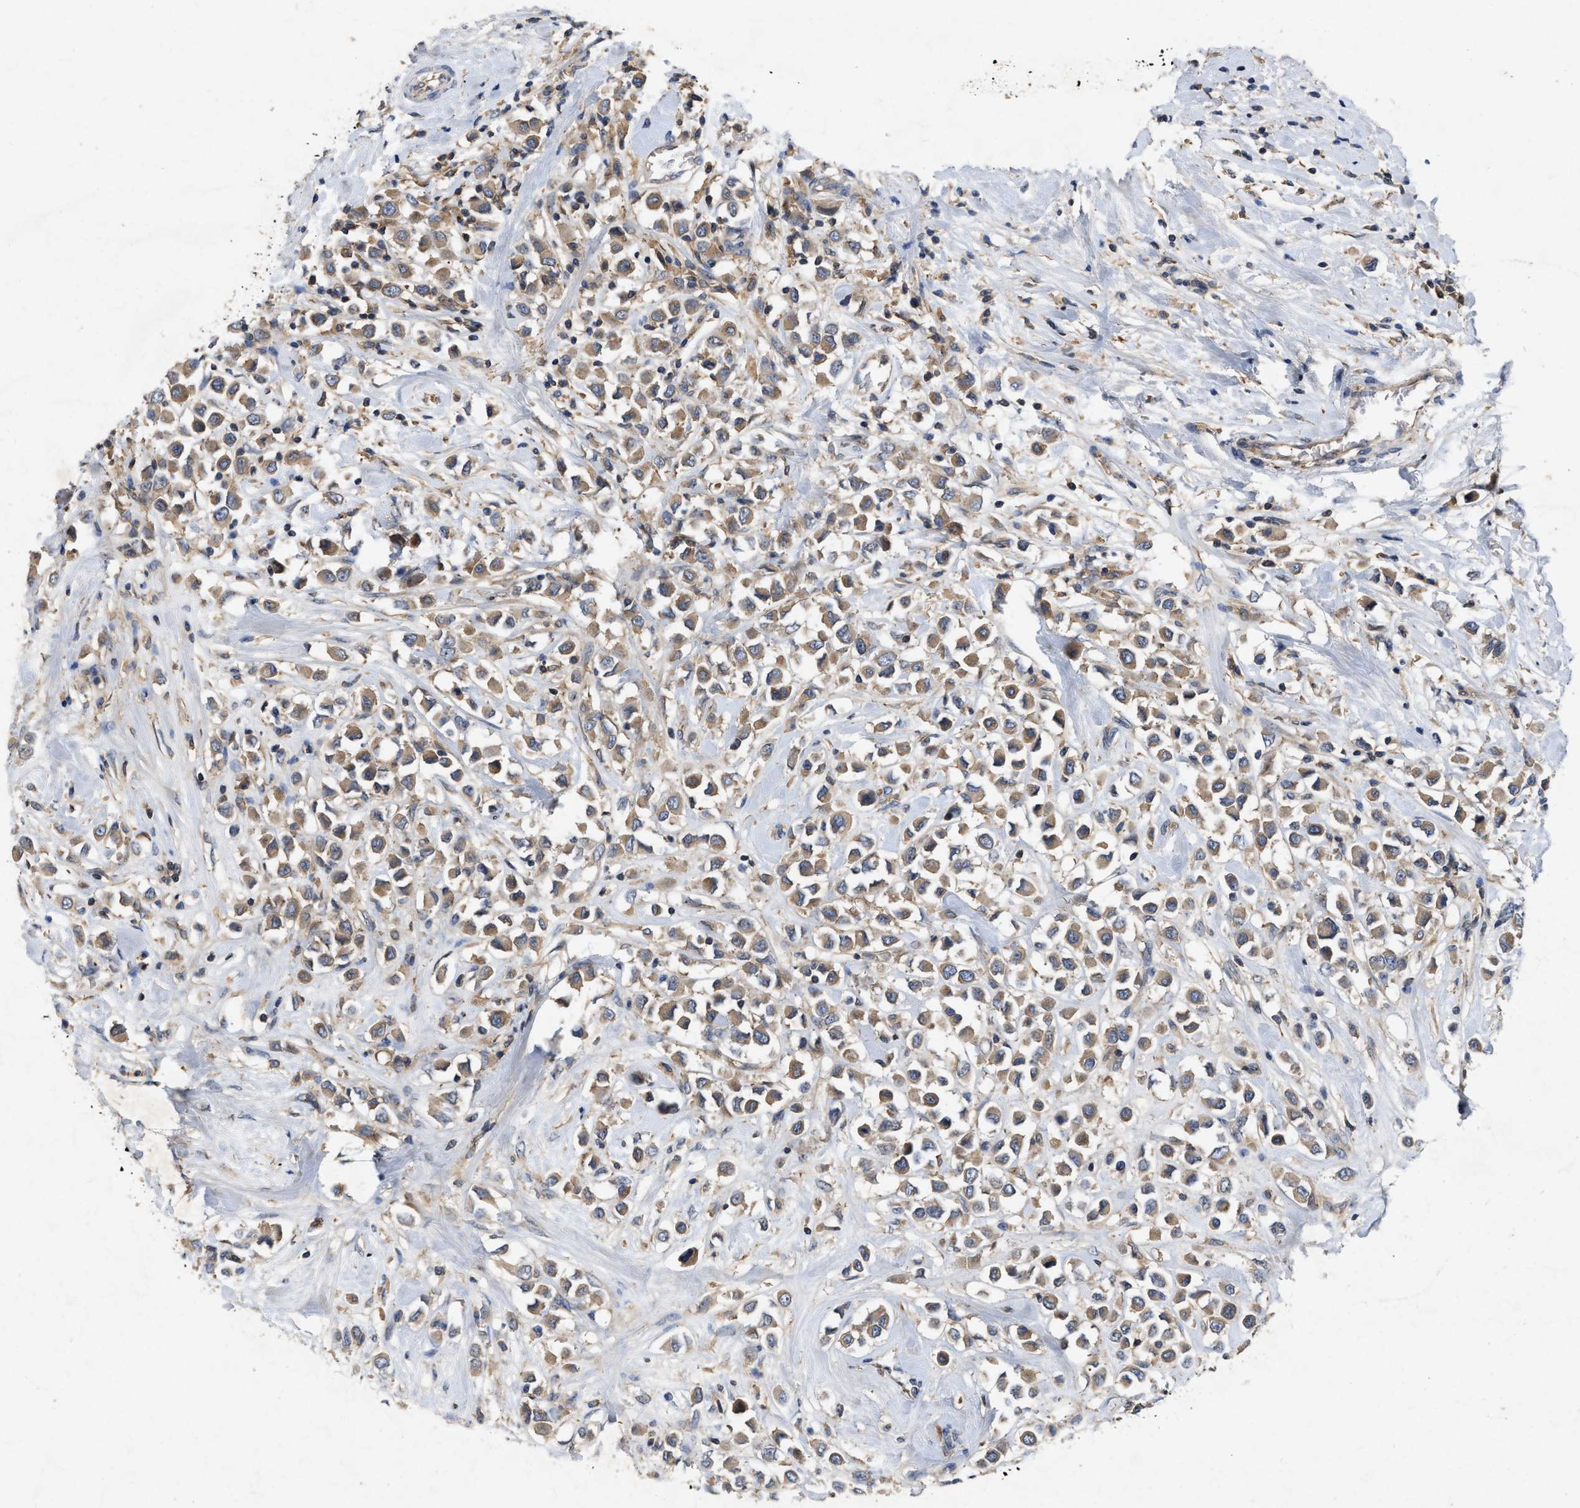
{"staining": {"intensity": "moderate", "quantity": ">75%", "location": "cytoplasmic/membranous"}, "tissue": "breast cancer", "cell_type": "Tumor cells", "image_type": "cancer", "snomed": [{"axis": "morphology", "description": "Duct carcinoma"}, {"axis": "topography", "description": "Breast"}], "caption": "Immunohistochemistry of human breast cancer (infiltrating ductal carcinoma) displays medium levels of moderate cytoplasmic/membranous expression in approximately >75% of tumor cells.", "gene": "LPAR2", "patient": {"sex": "female", "age": 61}}